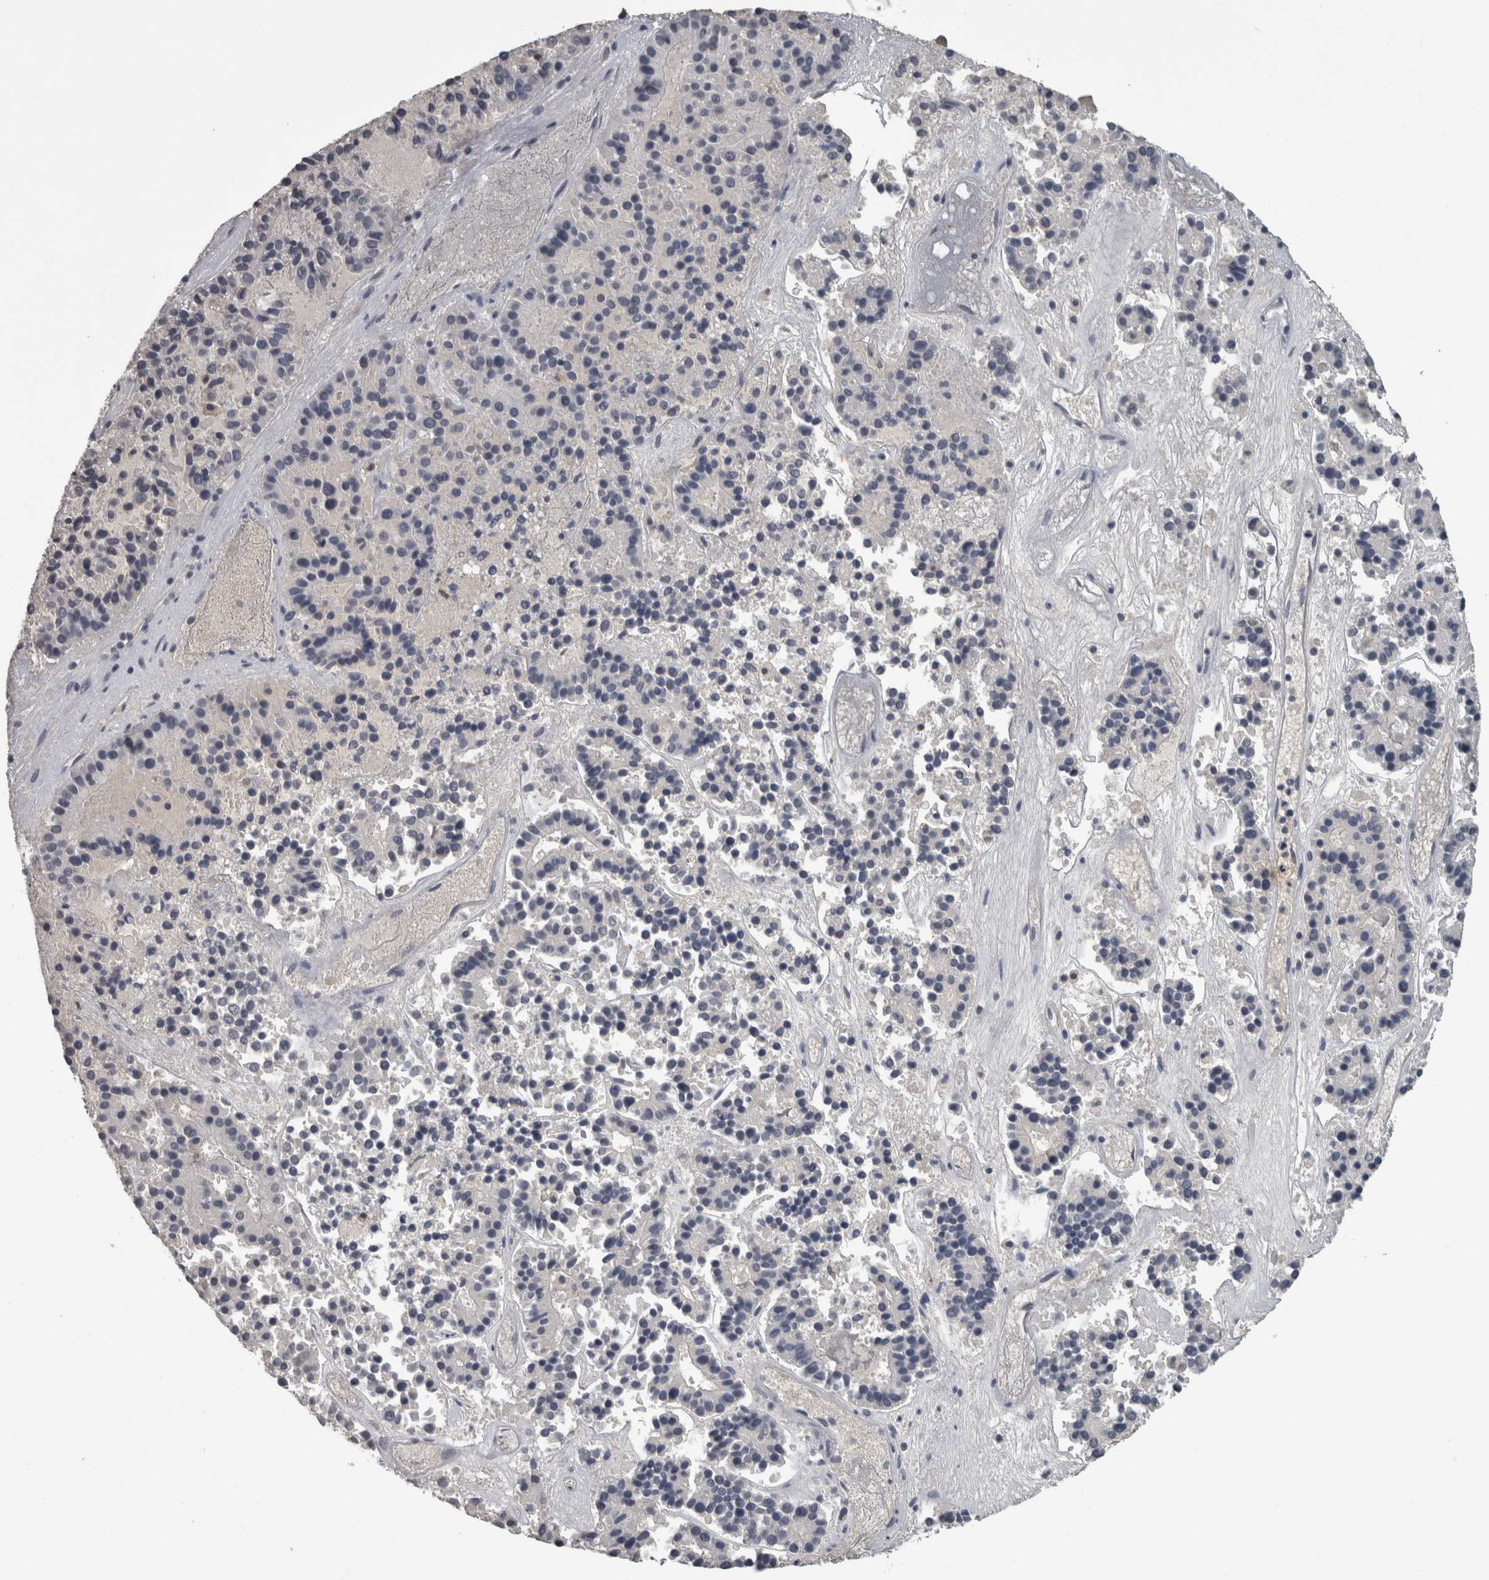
{"staining": {"intensity": "negative", "quantity": "none", "location": "none"}, "tissue": "pancreatic cancer", "cell_type": "Tumor cells", "image_type": "cancer", "snomed": [{"axis": "morphology", "description": "Adenocarcinoma, NOS"}, {"axis": "topography", "description": "Pancreas"}], "caption": "Tumor cells are negative for brown protein staining in pancreatic adenocarcinoma. (IHC, brightfield microscopy, high magnification).", "gene": "PIK3AP1", "patient": {"sex": "male", "age": 50}}